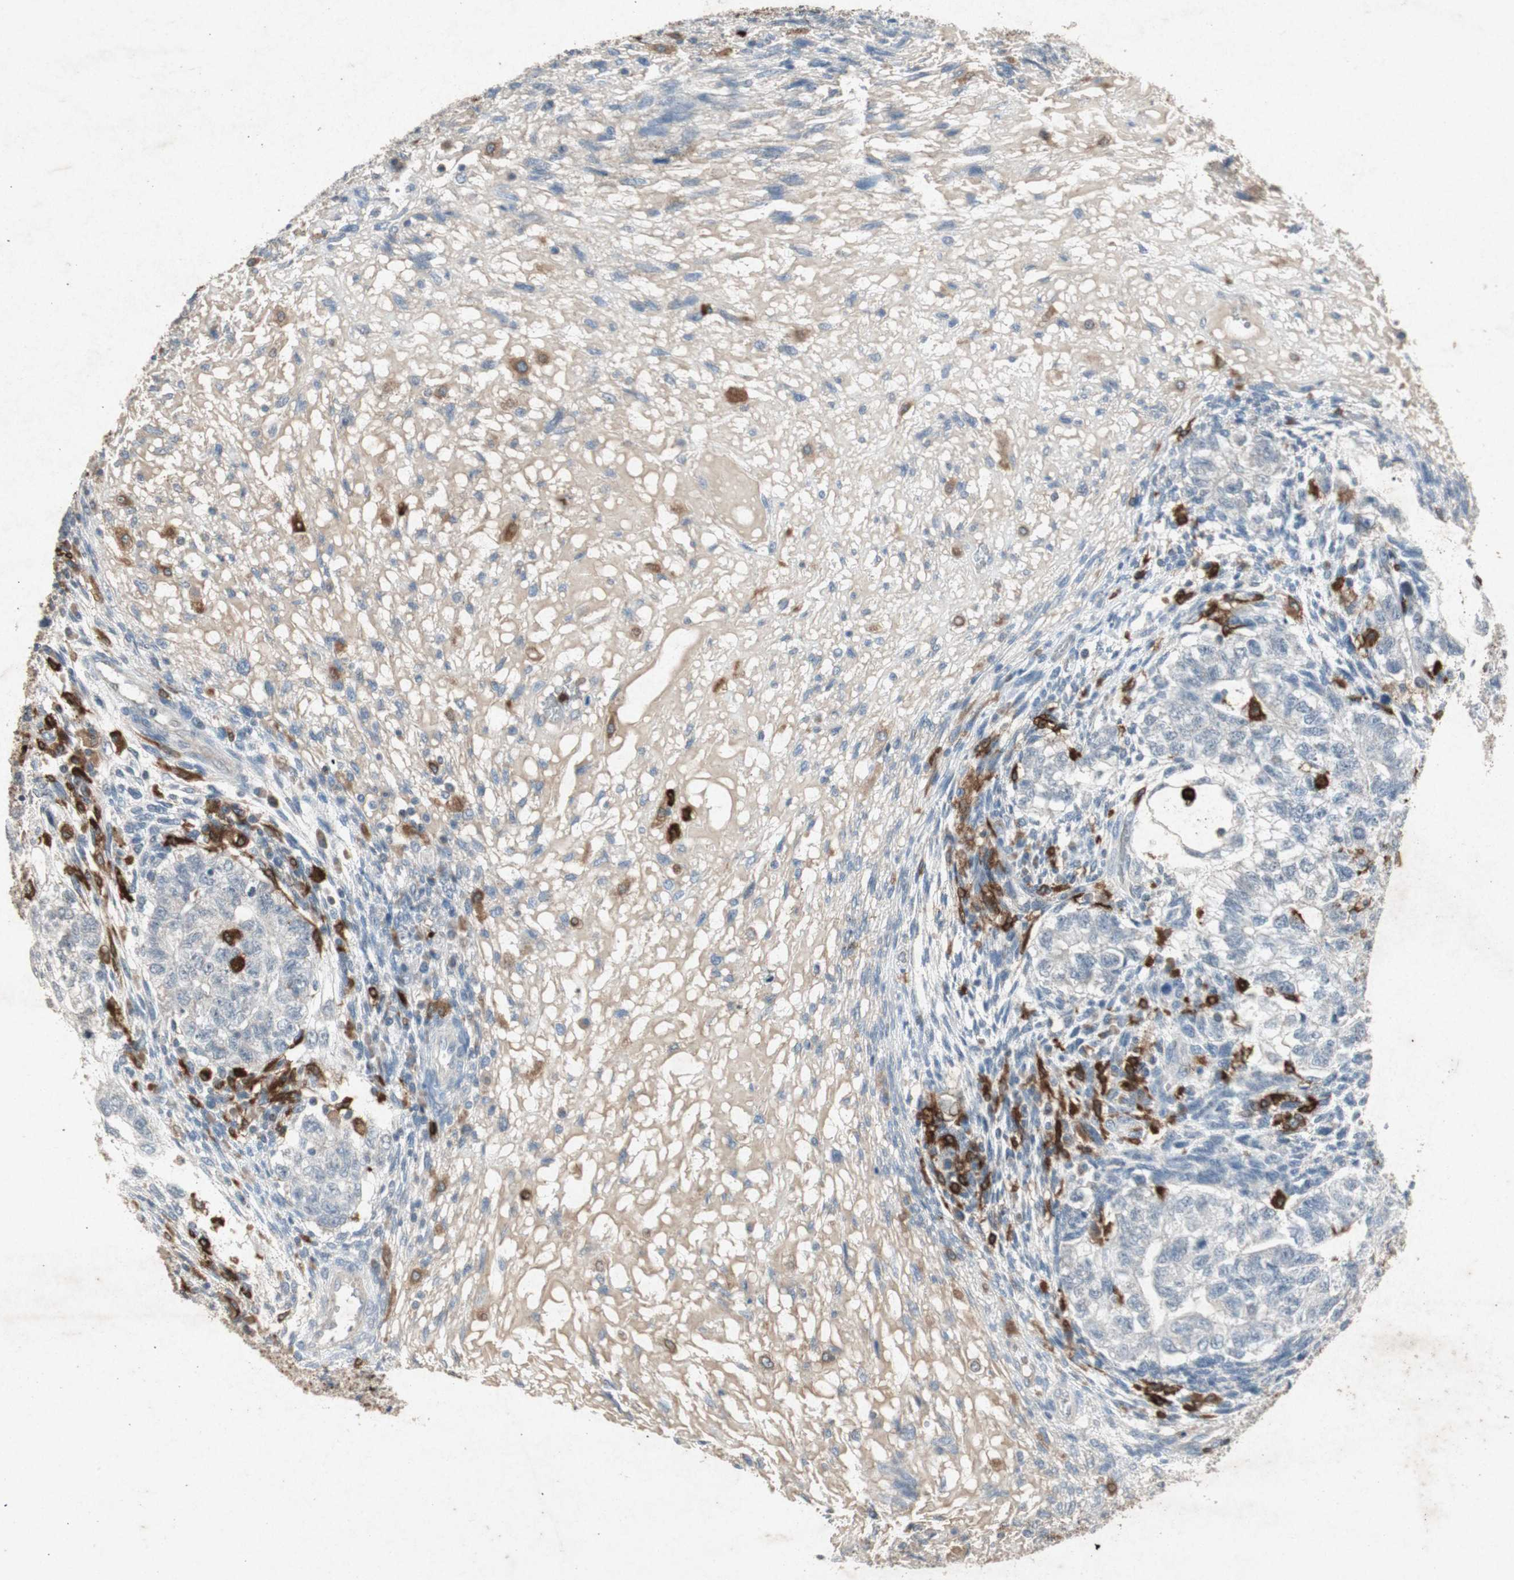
{"staining": {"intensity": "negative", "quantity": "none", "location": "none"}, "tissue": "testis cancer", "cell_type": "Tumor cells", "image_type": "cancer", "snomed": [{"axis": "morphology", "description": "Normal tissue, NOS"}, {"axis": "morphology", "description": "Carcinoma, Embryonal, NOS"}, {"axis": "topography", "description": "Testis"}], "caption": "Histopathology image shows no protein staining in tumor cells of embryonal carcinoma (testis) tissue.", "gene": "TYROBP", "patient": {"sex": "male", "age": 36}}